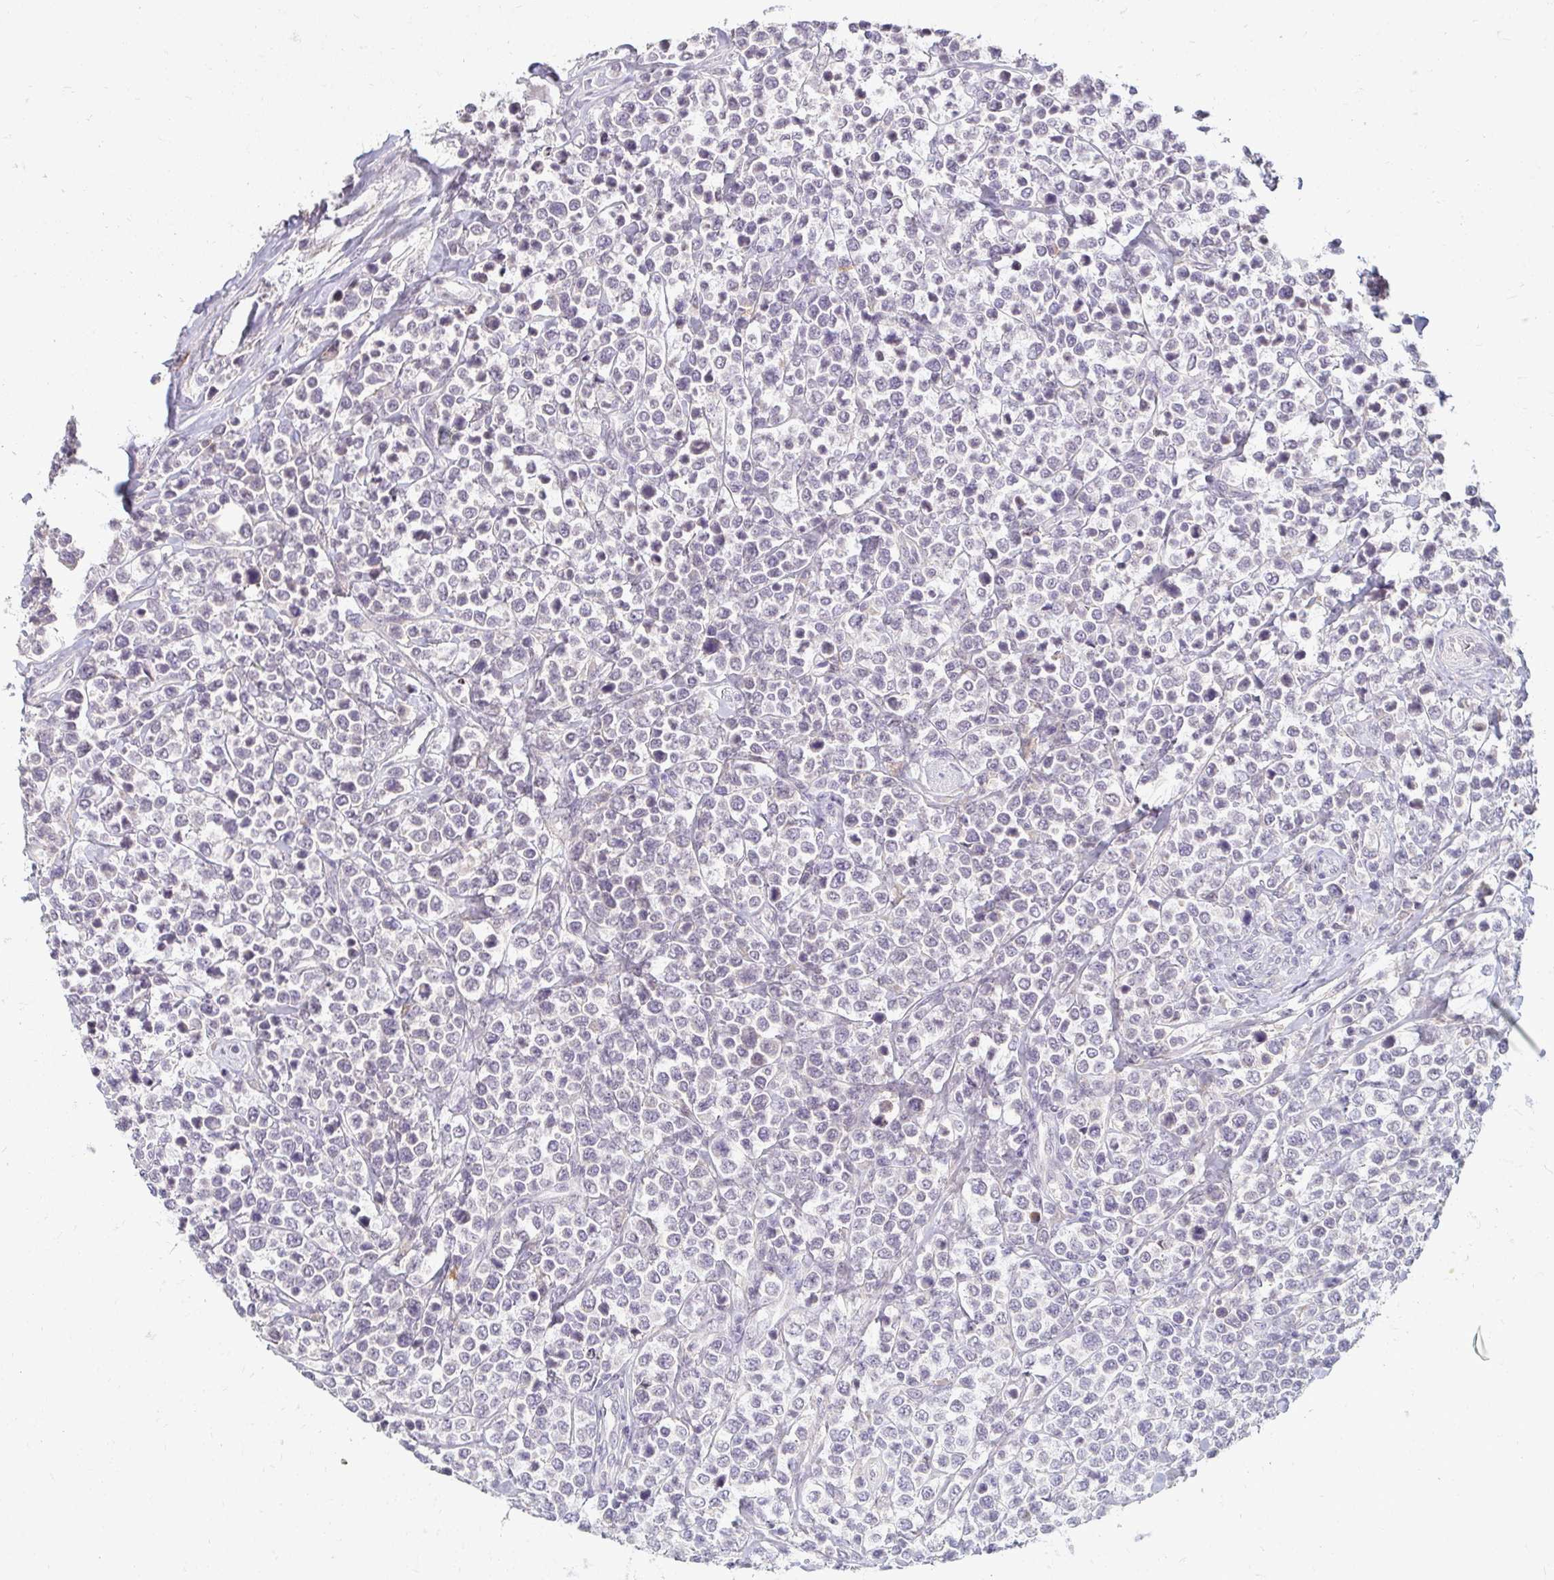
{"staining": {"intensity": "negative", "quantity": "none", "location": "none"}, "tissue": "lymphoma", "cell_type": "Tumor cells", "image_type": "cancer", "snomed": [{"axis": "morphology", "description": "Malignant lymphoma, non-Hodgkin's type, High grade"}, {"axis": "topography", "description": "Soft tissue"}], "caption": "Immunohistochemical staining of lymphoma demonstrates no significant positivity in tumor cells.", "gene": "DDN", "patient": {"sex": "female", "age": 56}}